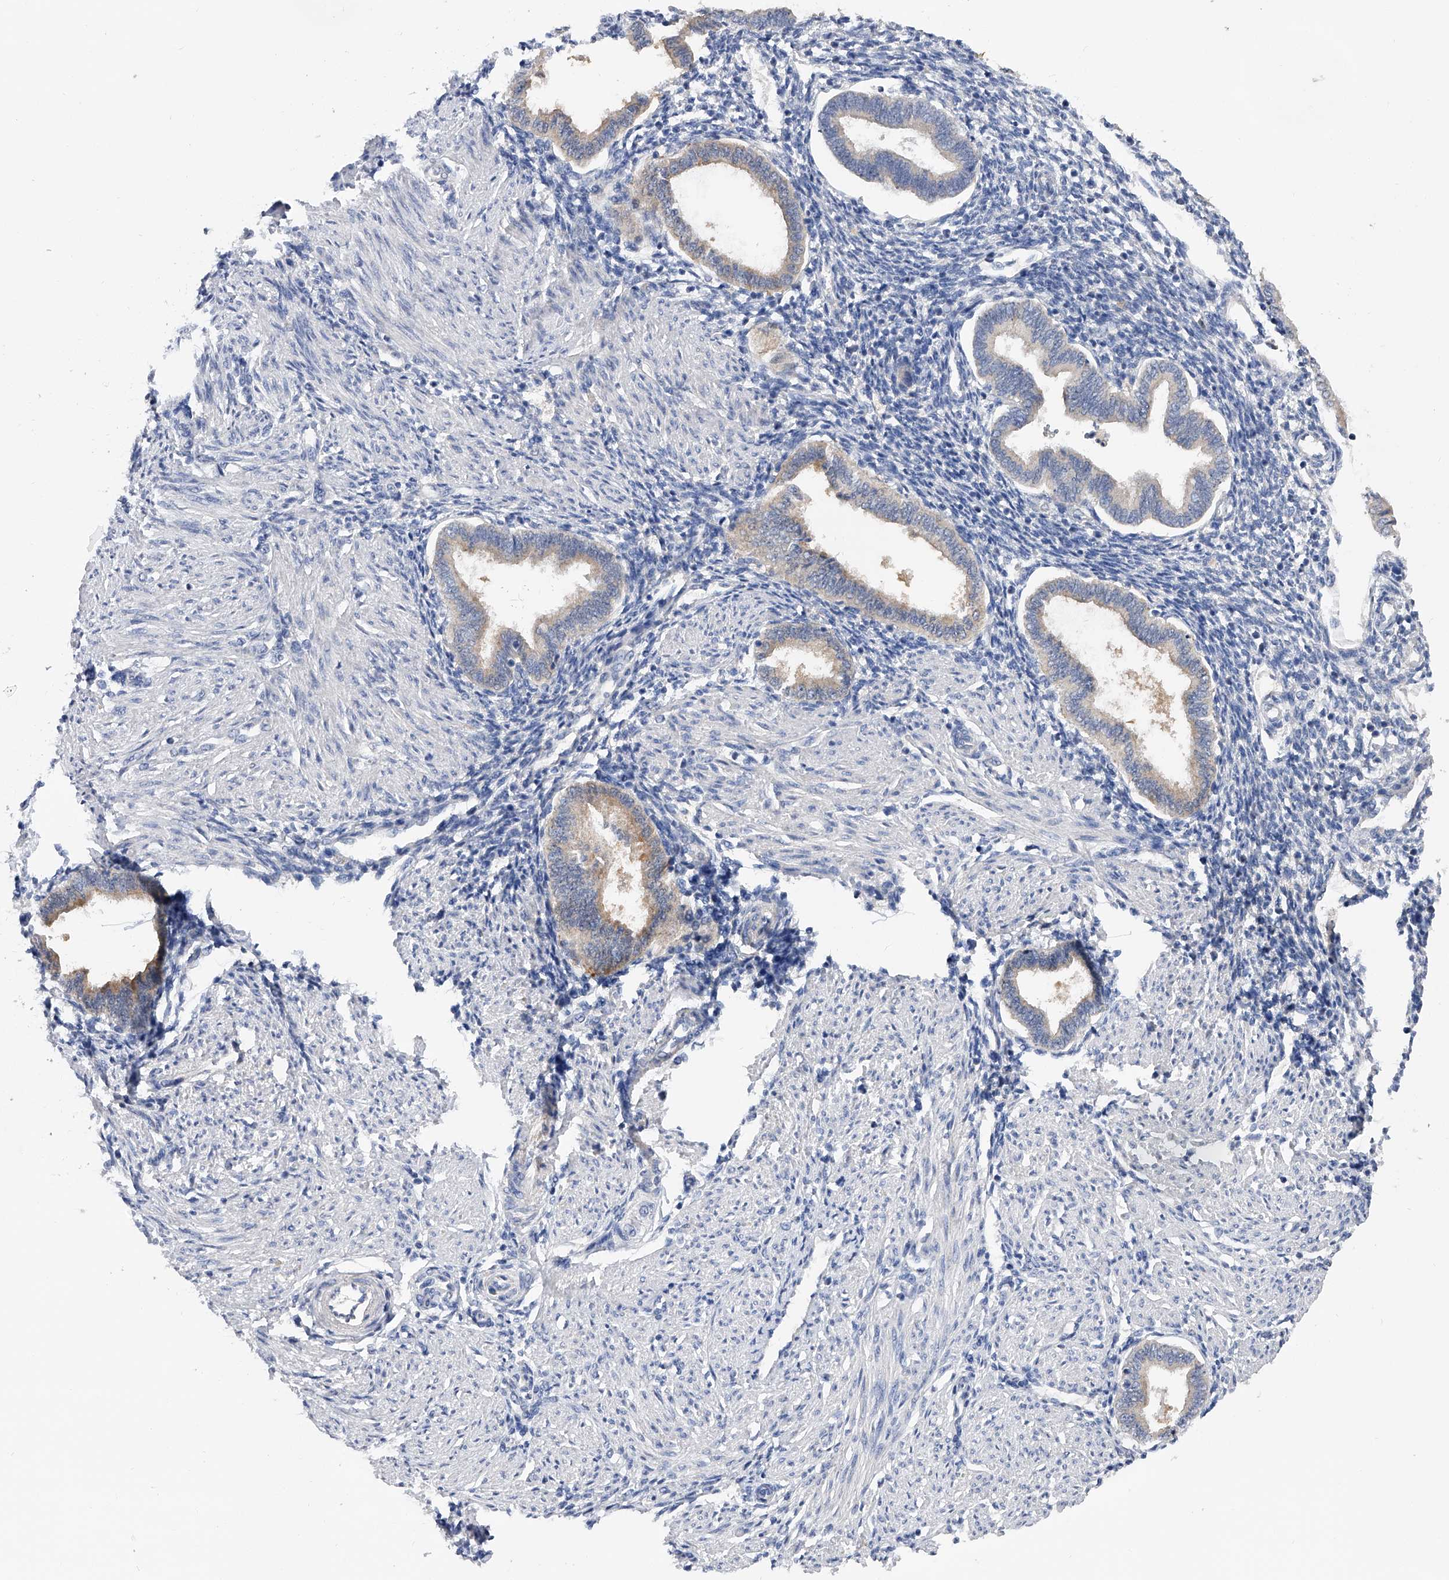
{"staining": {"intensity": "negative", "quantity": "none", "location": "none"}, "tissue": "endometrium", "cell_type": "Cells in endometrial stroma", "image_type": "normal", "snomed": [{"axis": "morphology", "description": "Normal tissue, NOS"}, {"axis": "topography", "description": "Endometrium"}], "caption": "An immunohistochemistry (IHC) micrograph of unremarkable endometrium is shown. There is no staining in cells in endometrial stroma of endometrium. The staining is performed using DAB brown chromogen with nuclei counter-stained in using hematoxylin.", "gene": "PGM3", "patient": {"sex": "female", "age": 53}}